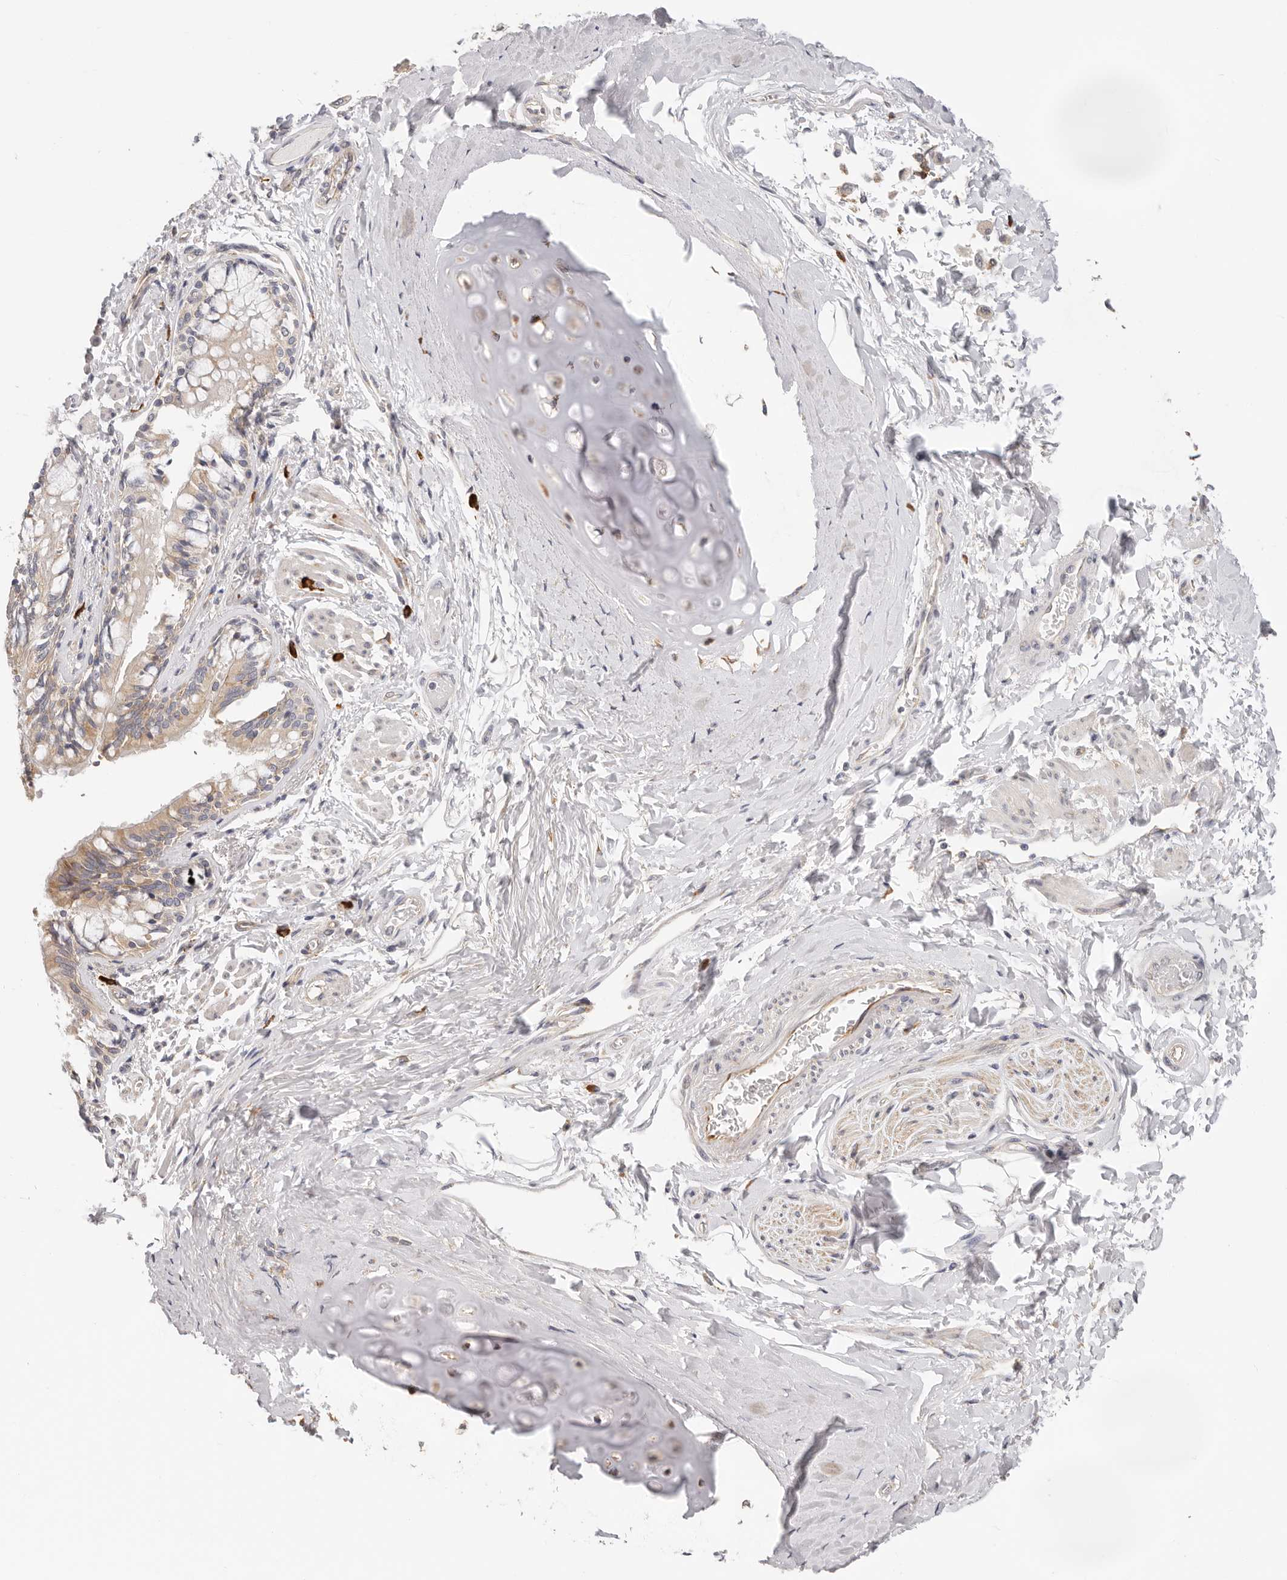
{"staining": {"intensity": "moderate", "quantity": ">75%", "location": "cytoplasmic/membranous"}, "tissue": "bronchus", "cell_type": "Respiratory epithelial cells", "image_type": "normal", "snomed": [{"axis": "morphology", "description": "Normal tissue, NOS"}, {"axis": "morphology", "description": "Inflammation, NOS"}, {"axis": "topography", "description": "Lung"}], "caption": "Bronchus was stained to show a protein in brown. There is medium levels of moderate cytoplasmic/membranous positivity in about >75% of respiratory epithelial cells. The protein of interest is stained brown, and the nuclei are stained in blue (DAB (3,3'-diaminobenzidine) IHC with brightfield microscopy, high magnification).", "gene": "AFDN", "patient": {"sex": "female", "age": 46}}